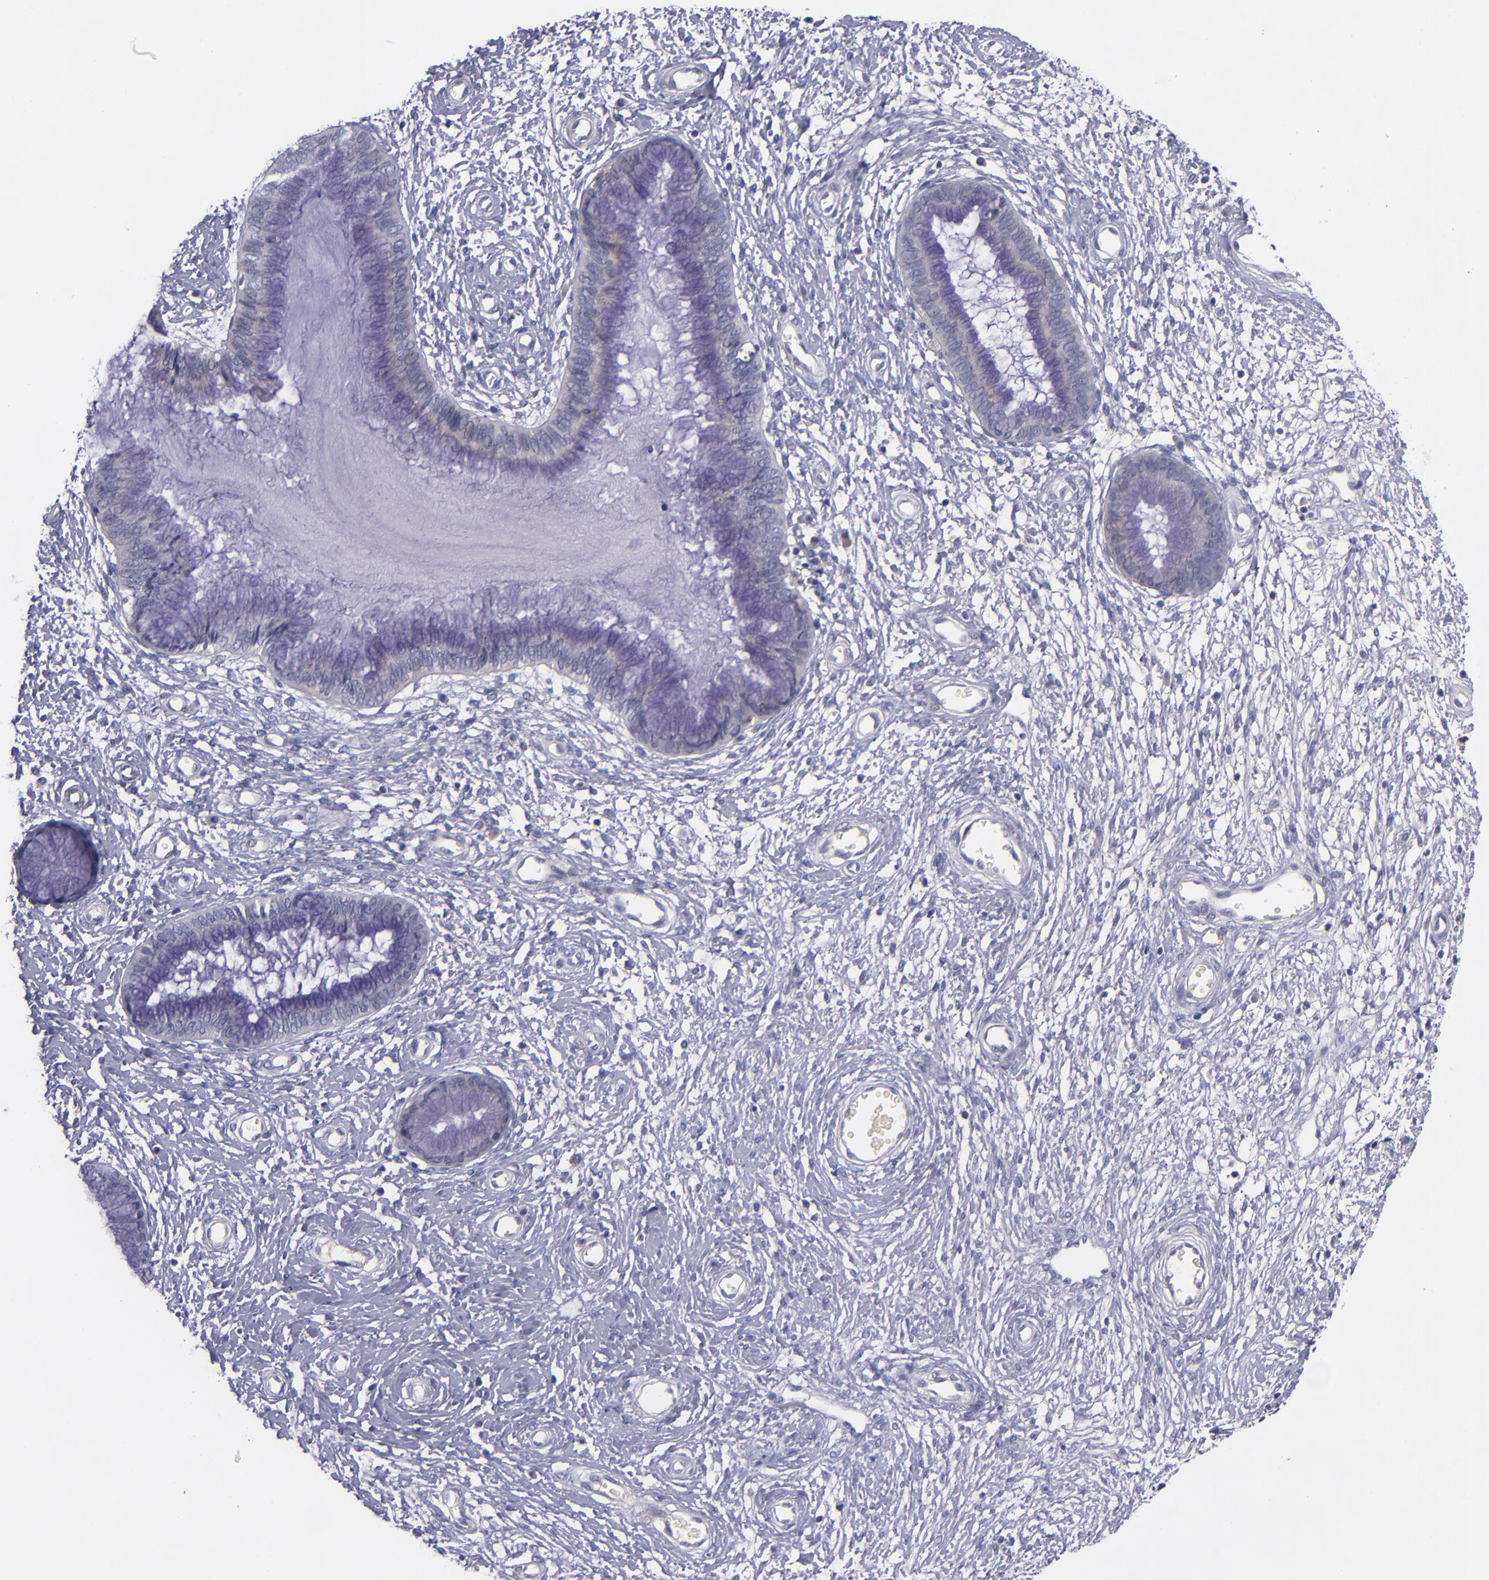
{"staining": {"intensity": "negative", "quantity": "none", "location": "none"}, "tissue": "cervix", "cell_type": "Glandular cells", "image_type": "normal", "snomed": [{"axis": "morphology", "description": "Normal tissue, NOS"}, {"axis": "topography", "description": "Cervix"}], "caption": "Protein analysis of unremarkable cervix demonstrates no significant positivity in glandular cells. (Brightfield microscopy of DAB immunohistochemistry (IHC) at high magnification).", "gene": "RBP4", "patient": {"sex": "female", "age": 55}}